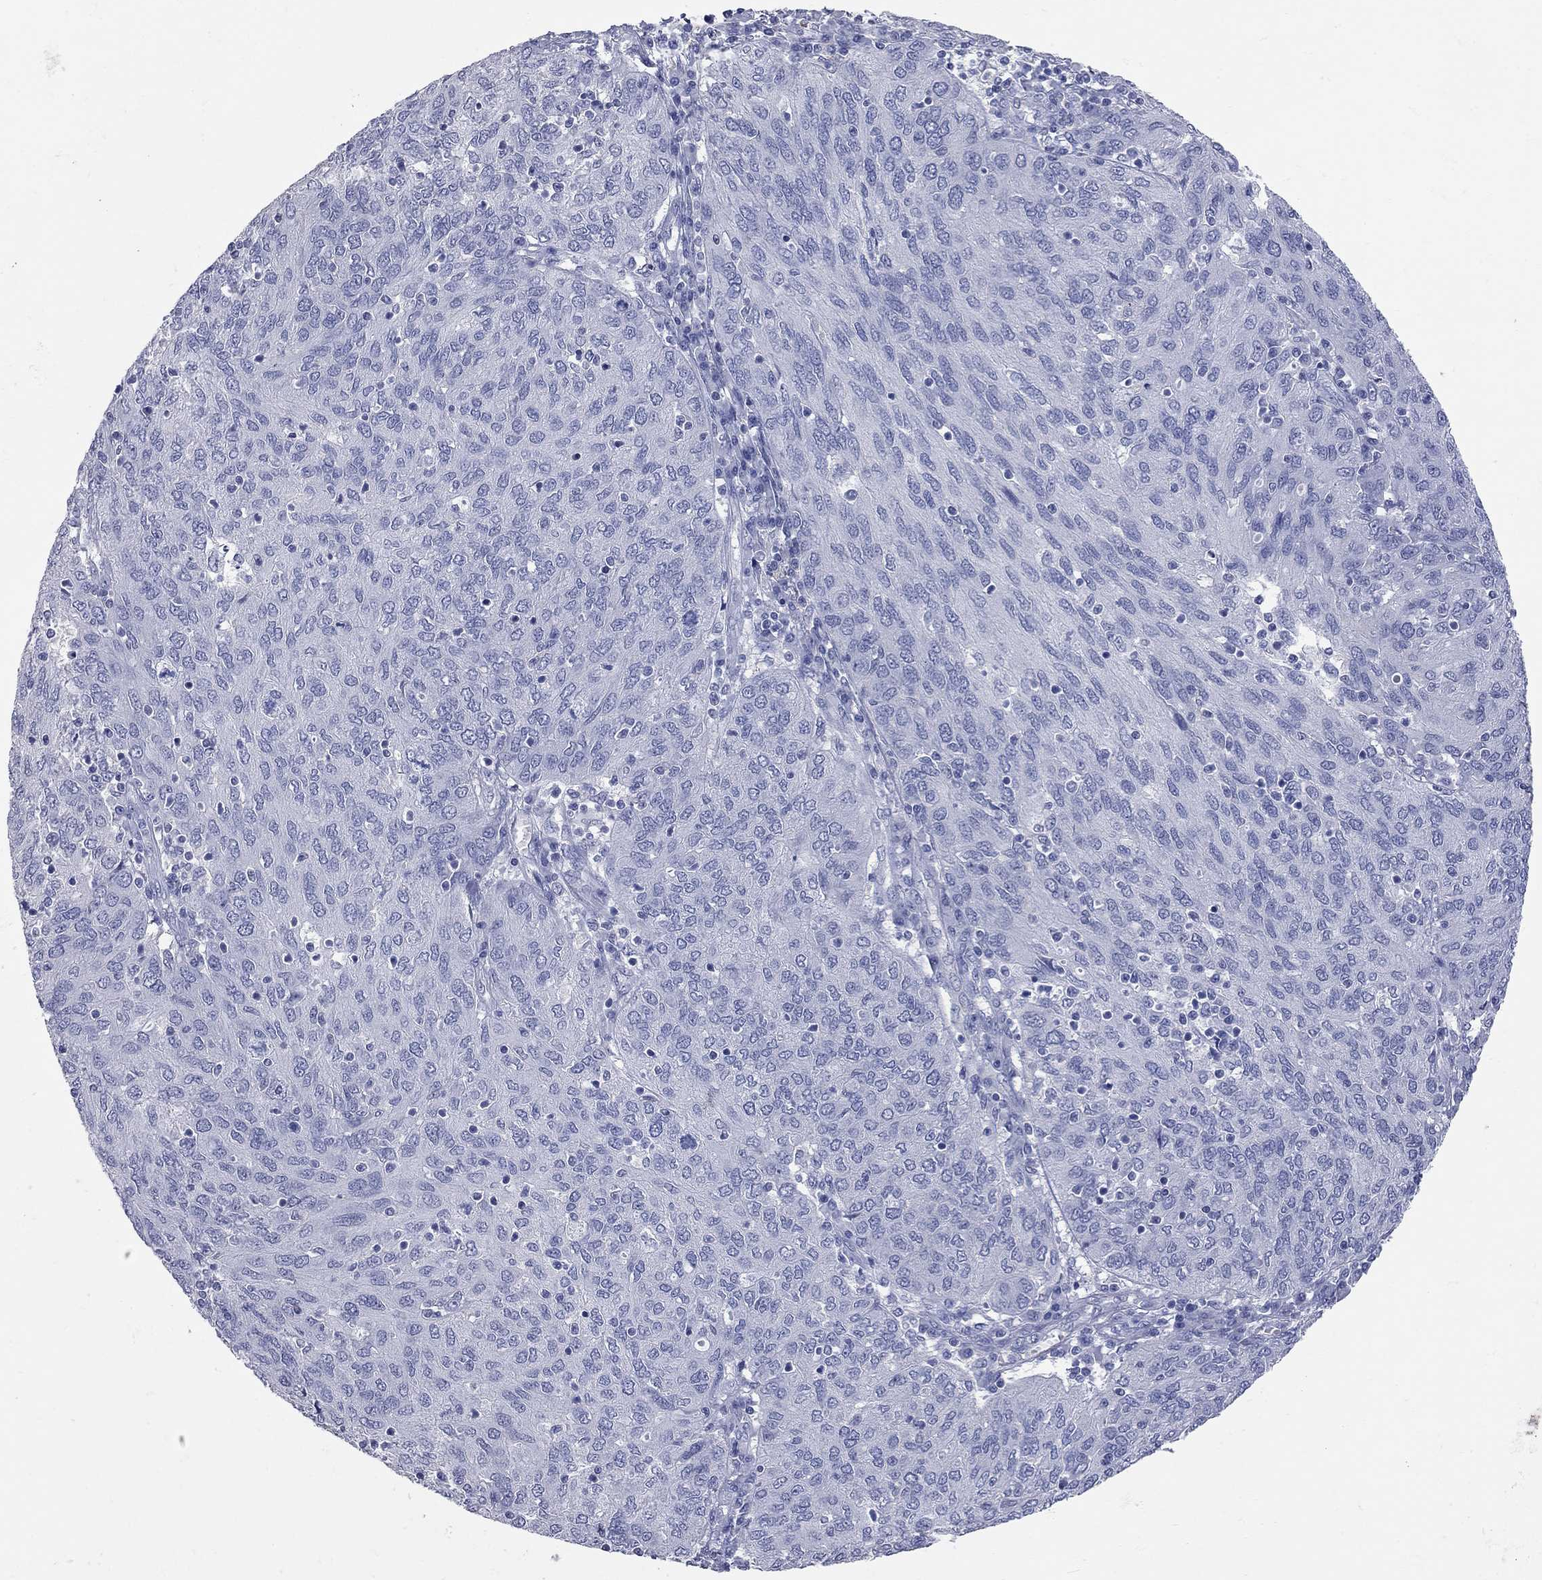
{"staining": {"intensity": "negative", "quantity": "none", "location": "none"}, "tissue": "ovarian cancer", "cell_type": "Tumor cells", "image_type": "cancer", "snomed": [{"axis": "morphology", "description": "Carcinoma, endometroid"}, {"axis": "topography", "description": "Ovary"}], "caption": "A micrograph of human ovarian endometroid carcinoma is negative for staining in tumor cells. Brightfield microscopy of immunohistochemistry (IHC) stained with DAB (brown) and hematoxylin (blue), captured at high magnification.", "gene": "FAM221B", "patient": {"sex": "female", "age": 50}}